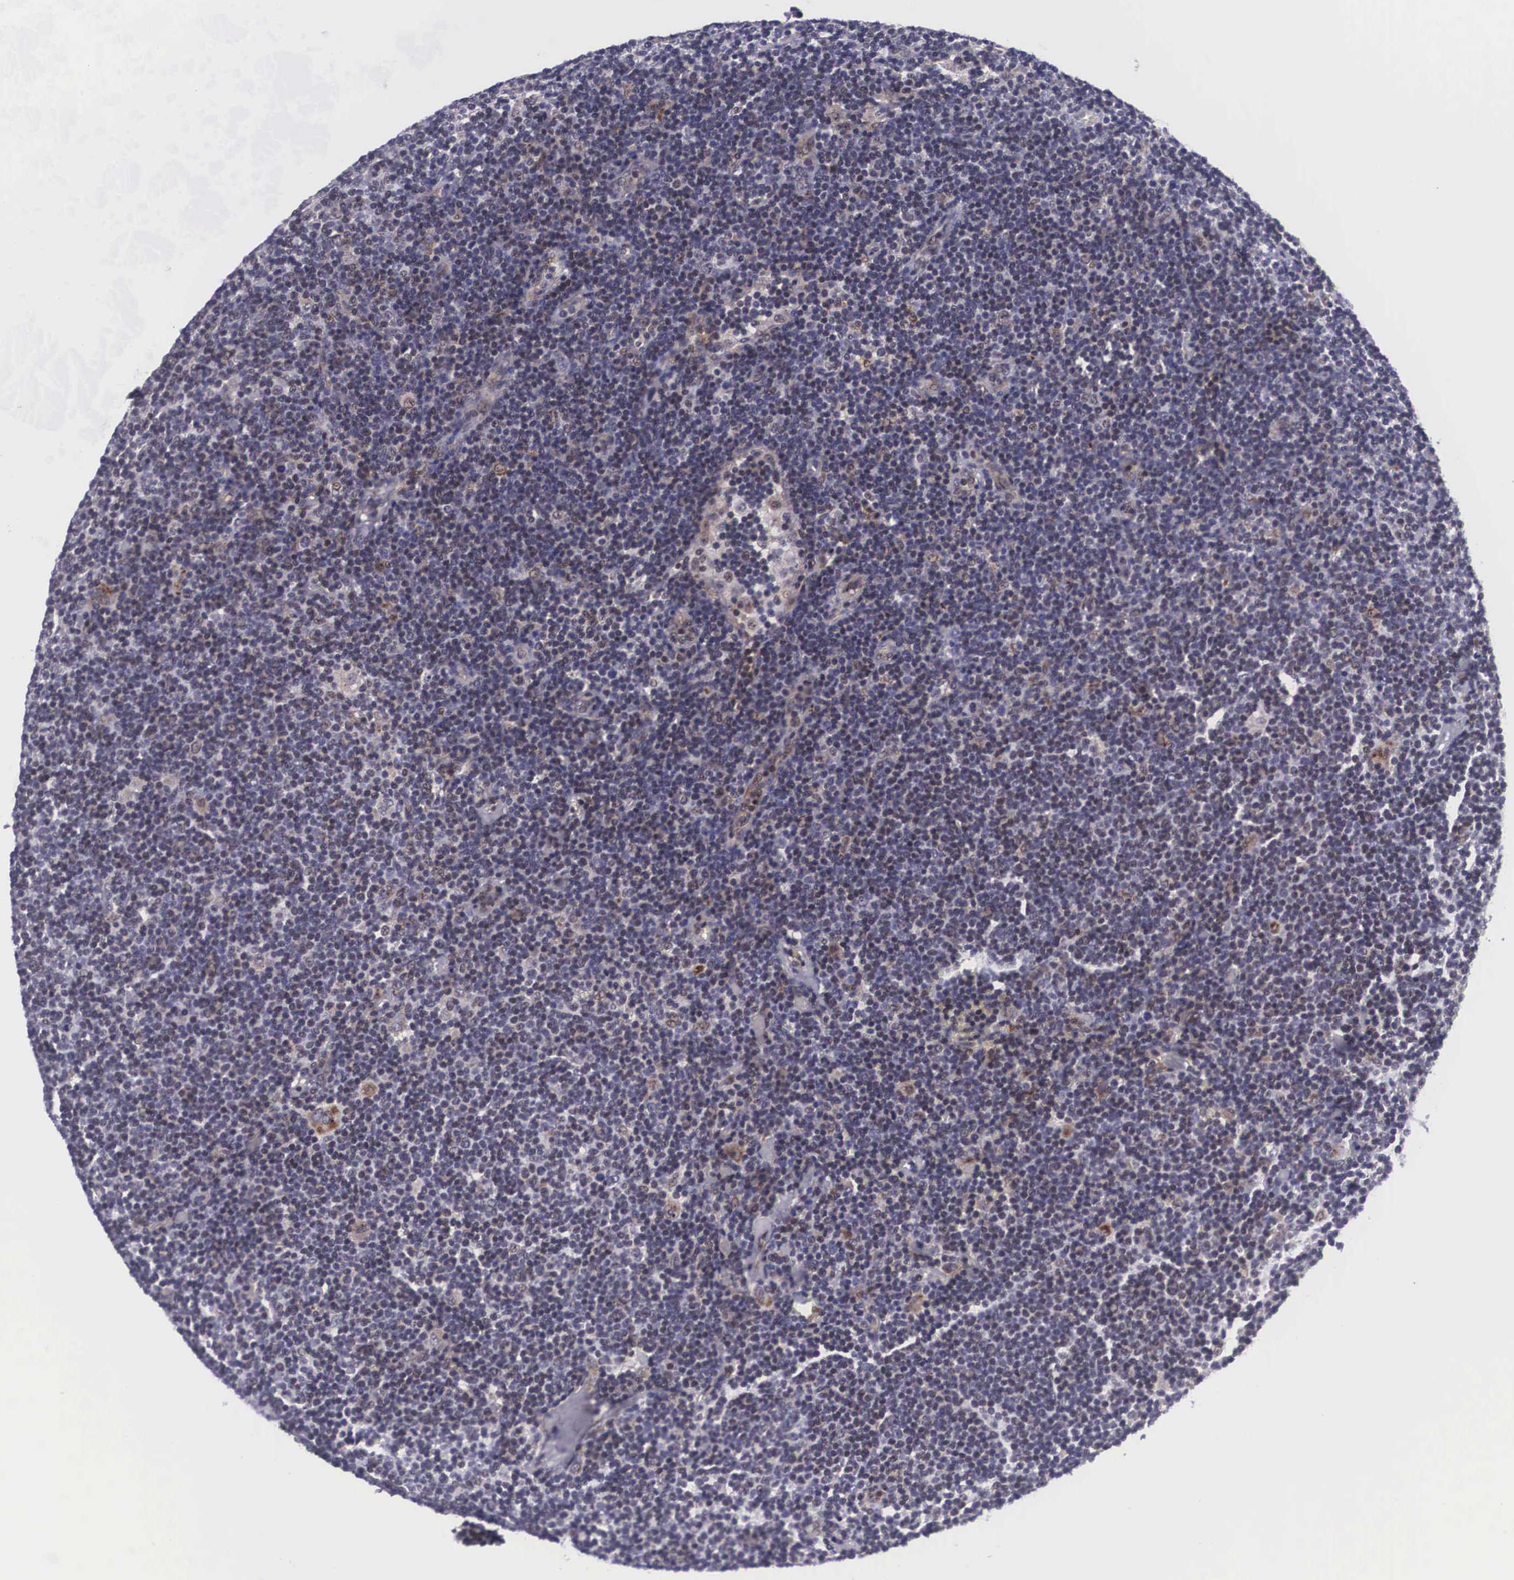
{"staining": {"intensity": "weak", "quantity": "25%-75%", "location": "cytoplasmic/membranous,nuclear"}, "tissue": "lymphoma", "cell_type": "Tumor cells", "image_type": "cancer", "snomed": [{"axis": "morphology", "description": "Malignant lymphoma, non-Hodgkin's type, Low grade"}, {"axis": "topography", "description": "Lymph node"}], "caption": "Immunohistochemistry (IHC) of lymphoma displays low levels of weak cytoplasmic/membranous and nuclear staining in about 25%-75% of tumor cells.", "gene": "EMID1", "patient": {"sex": "male", "age": 65}}